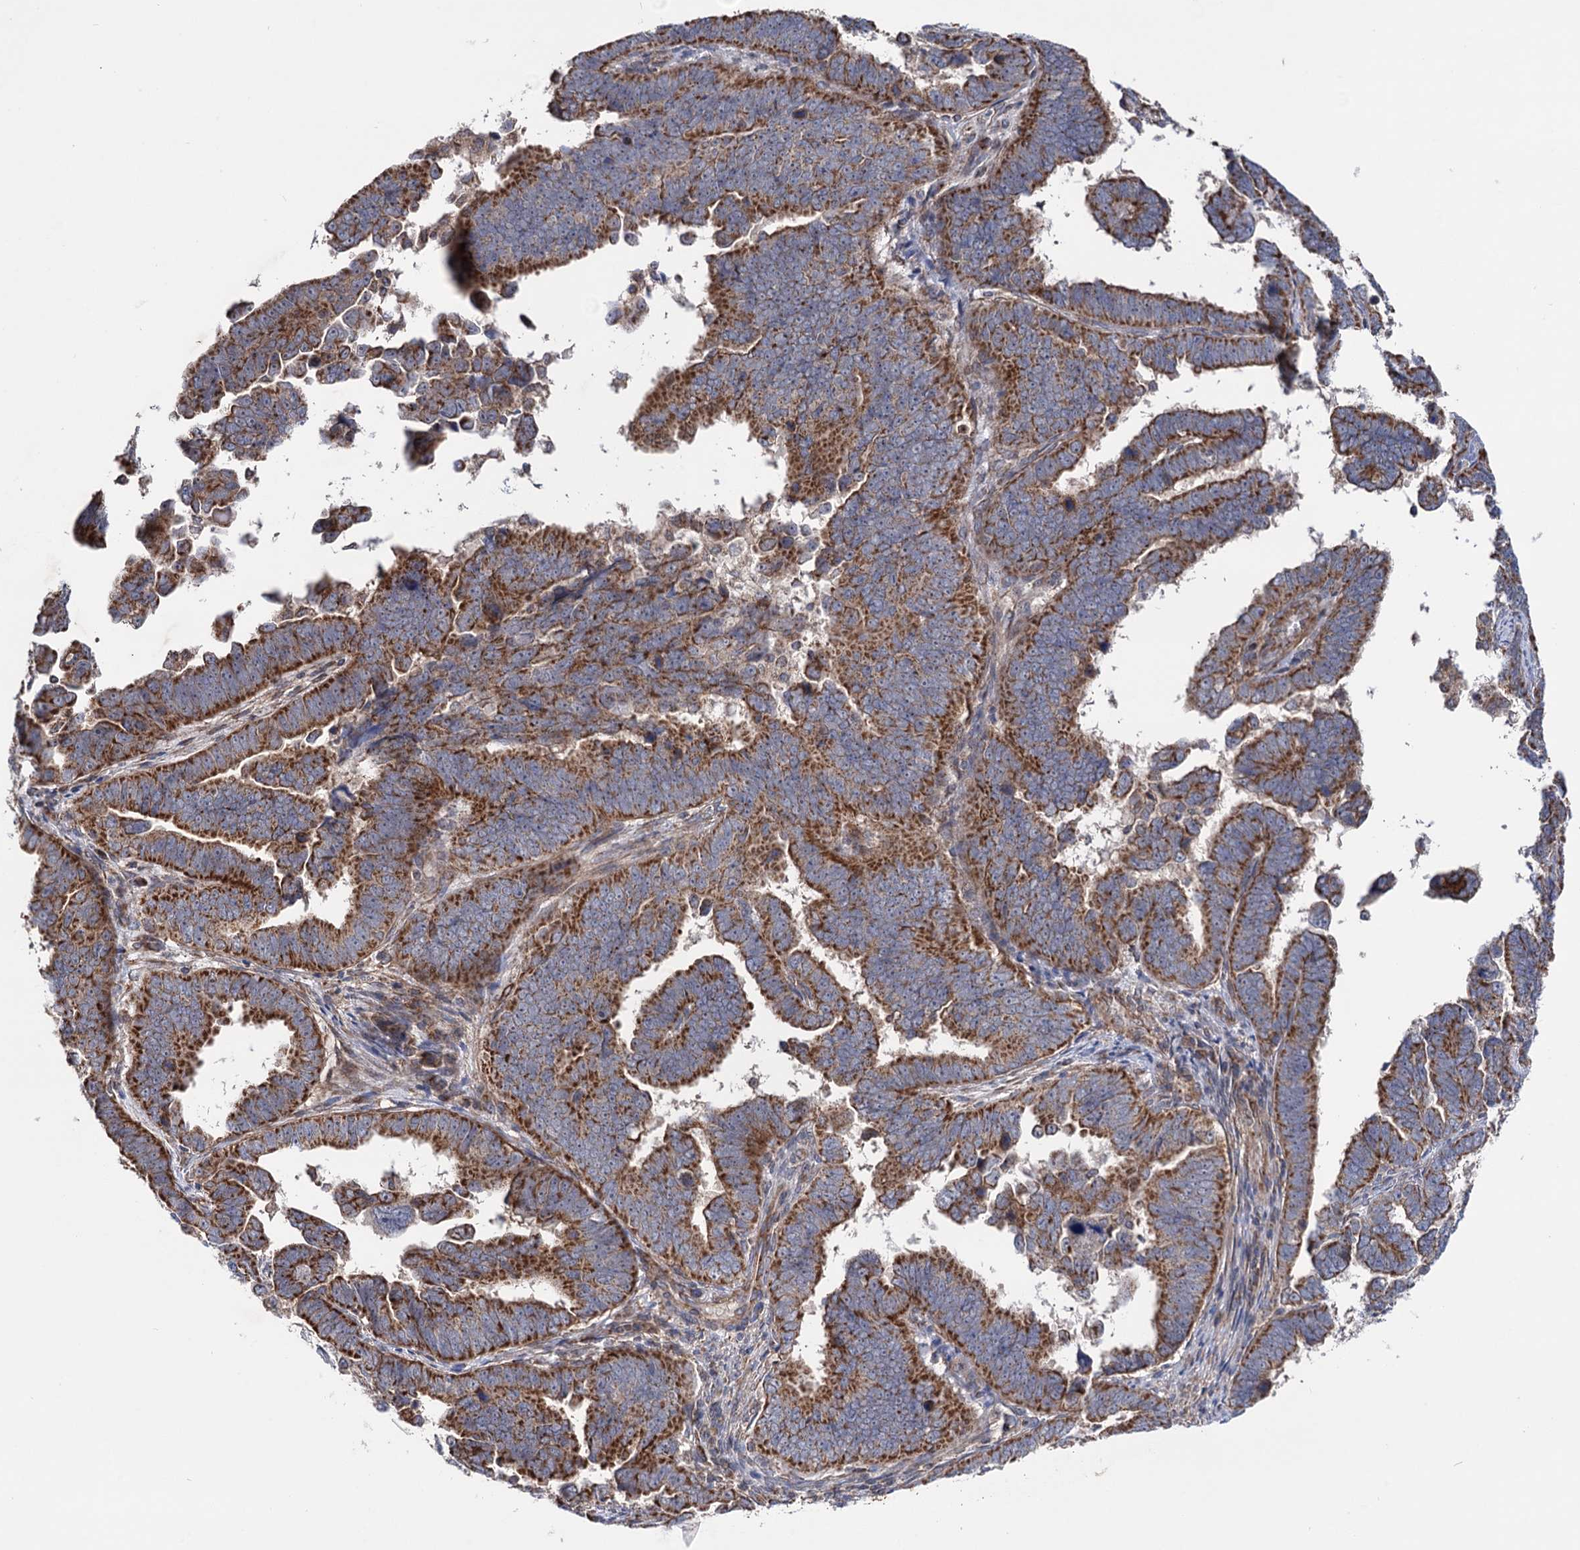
{"staining": {"intensity": "strong", "quantity": ">75%", "location": "cytoplasmic/membranous"}, "tissue": "endometrial cancer", "cell_type": "Tumor cells", "image_type": "cancer", "snomed": [{"axis": "morphology", "description": "Adenocarcinoma, NOS"}, {"axis": "topography", "description": "Endometrium"}], "caption": "Protein staining shows strong cytoplasmic/membranous staining in about >75% of tumor cells in endometrial adenocarcinoma.", "gene": "SUCLA2", "patient": {"sex": "female", "age": 75}}